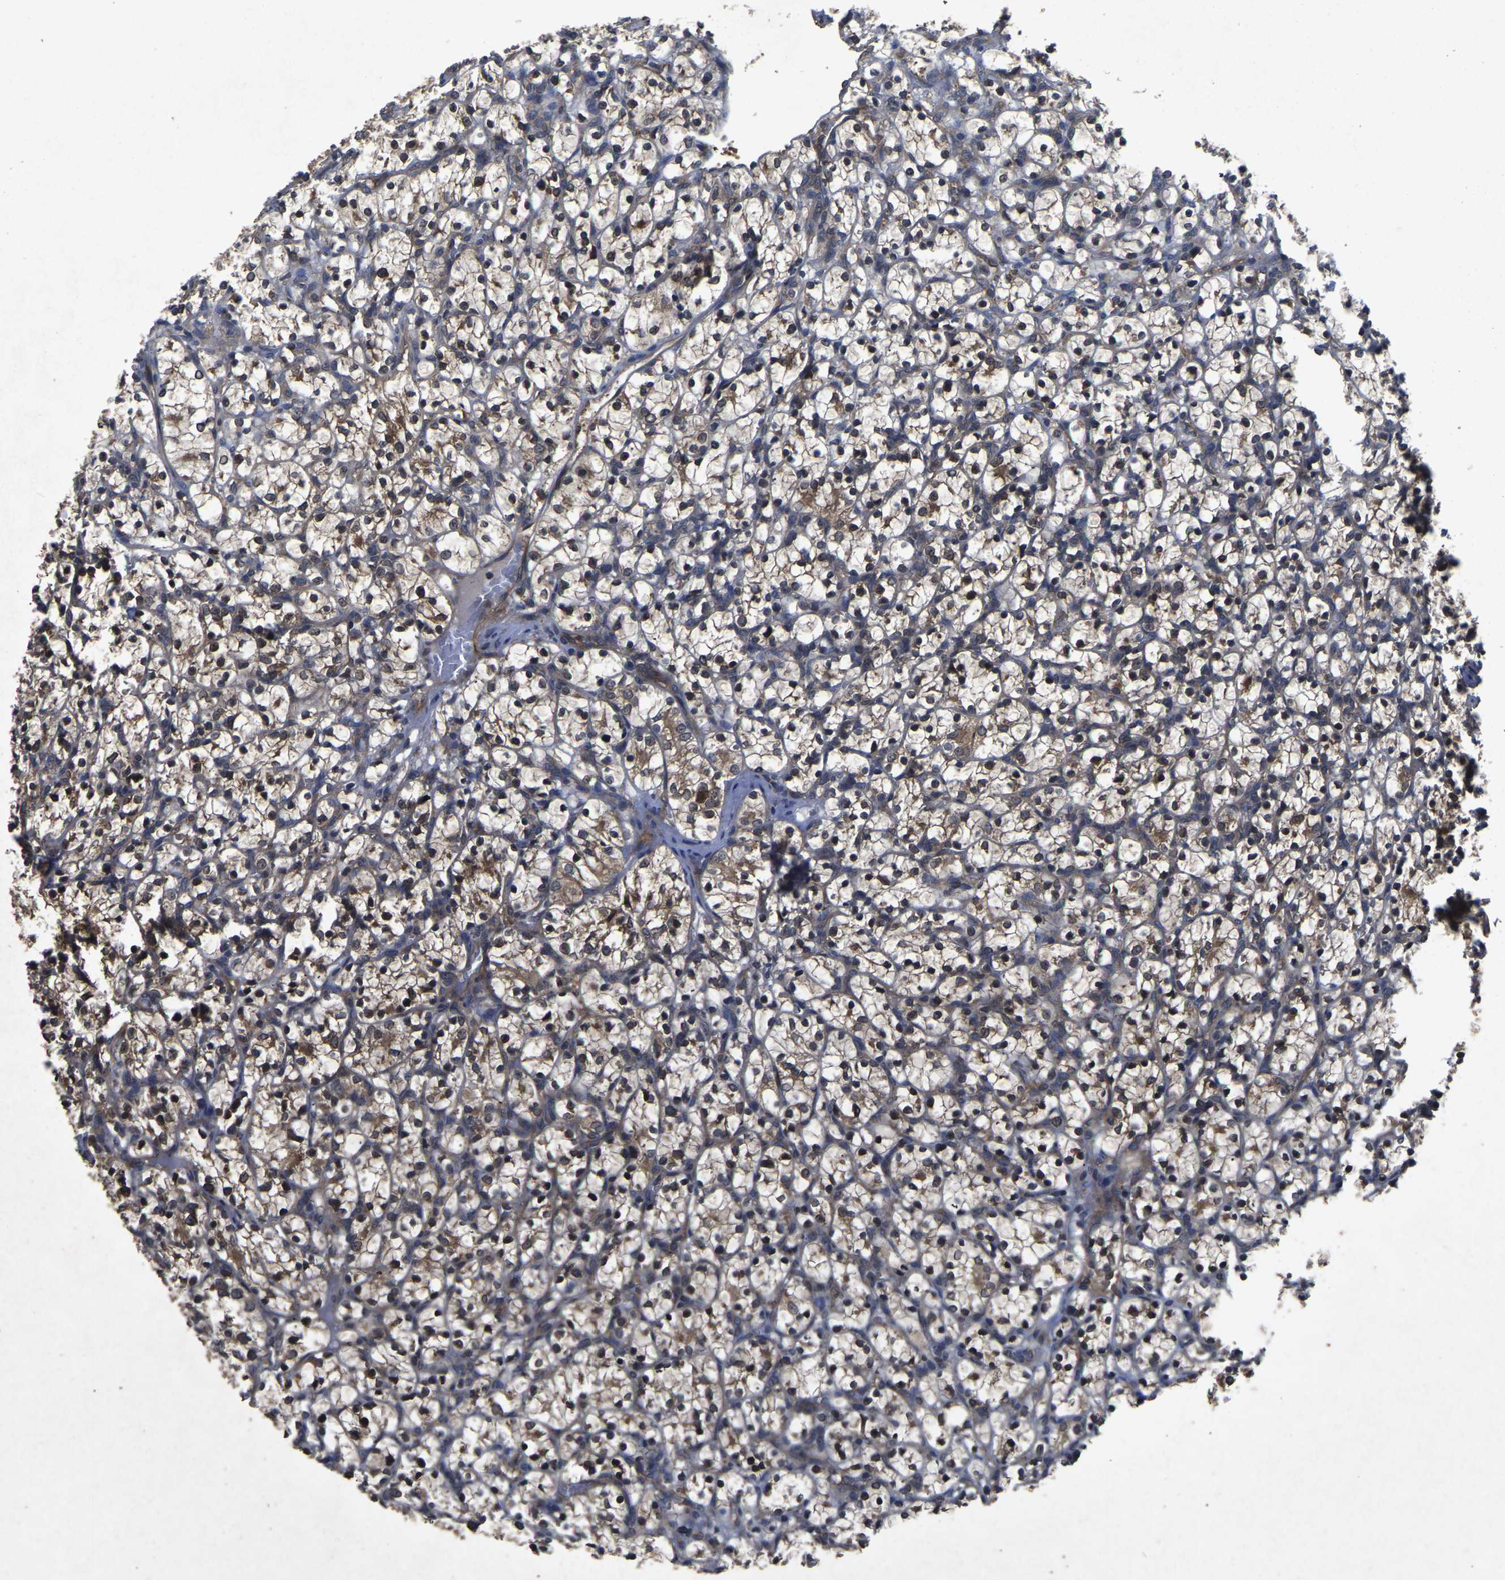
{"staining": {"intensity": "weak", "quantity": ">75%", "location": "cytoplasmic/membranous"}, "tissue": "renal cancer", "cell_type": "Tumor cells", "image_type": "cancer", "snomed": [{"axis": "morphology", "description": "Adenocarcinoma, NOS"}, {"axis": "topography", "description": "Kidney"}], "caption": "Immunohistochemical staining of renal cancer exhibits low levels of weak cytoplasmic/membranous protein staining in about >75% of tumor cells.", "gene": "CRYZL1", "patient": {"sex": "female", "age": 69}}